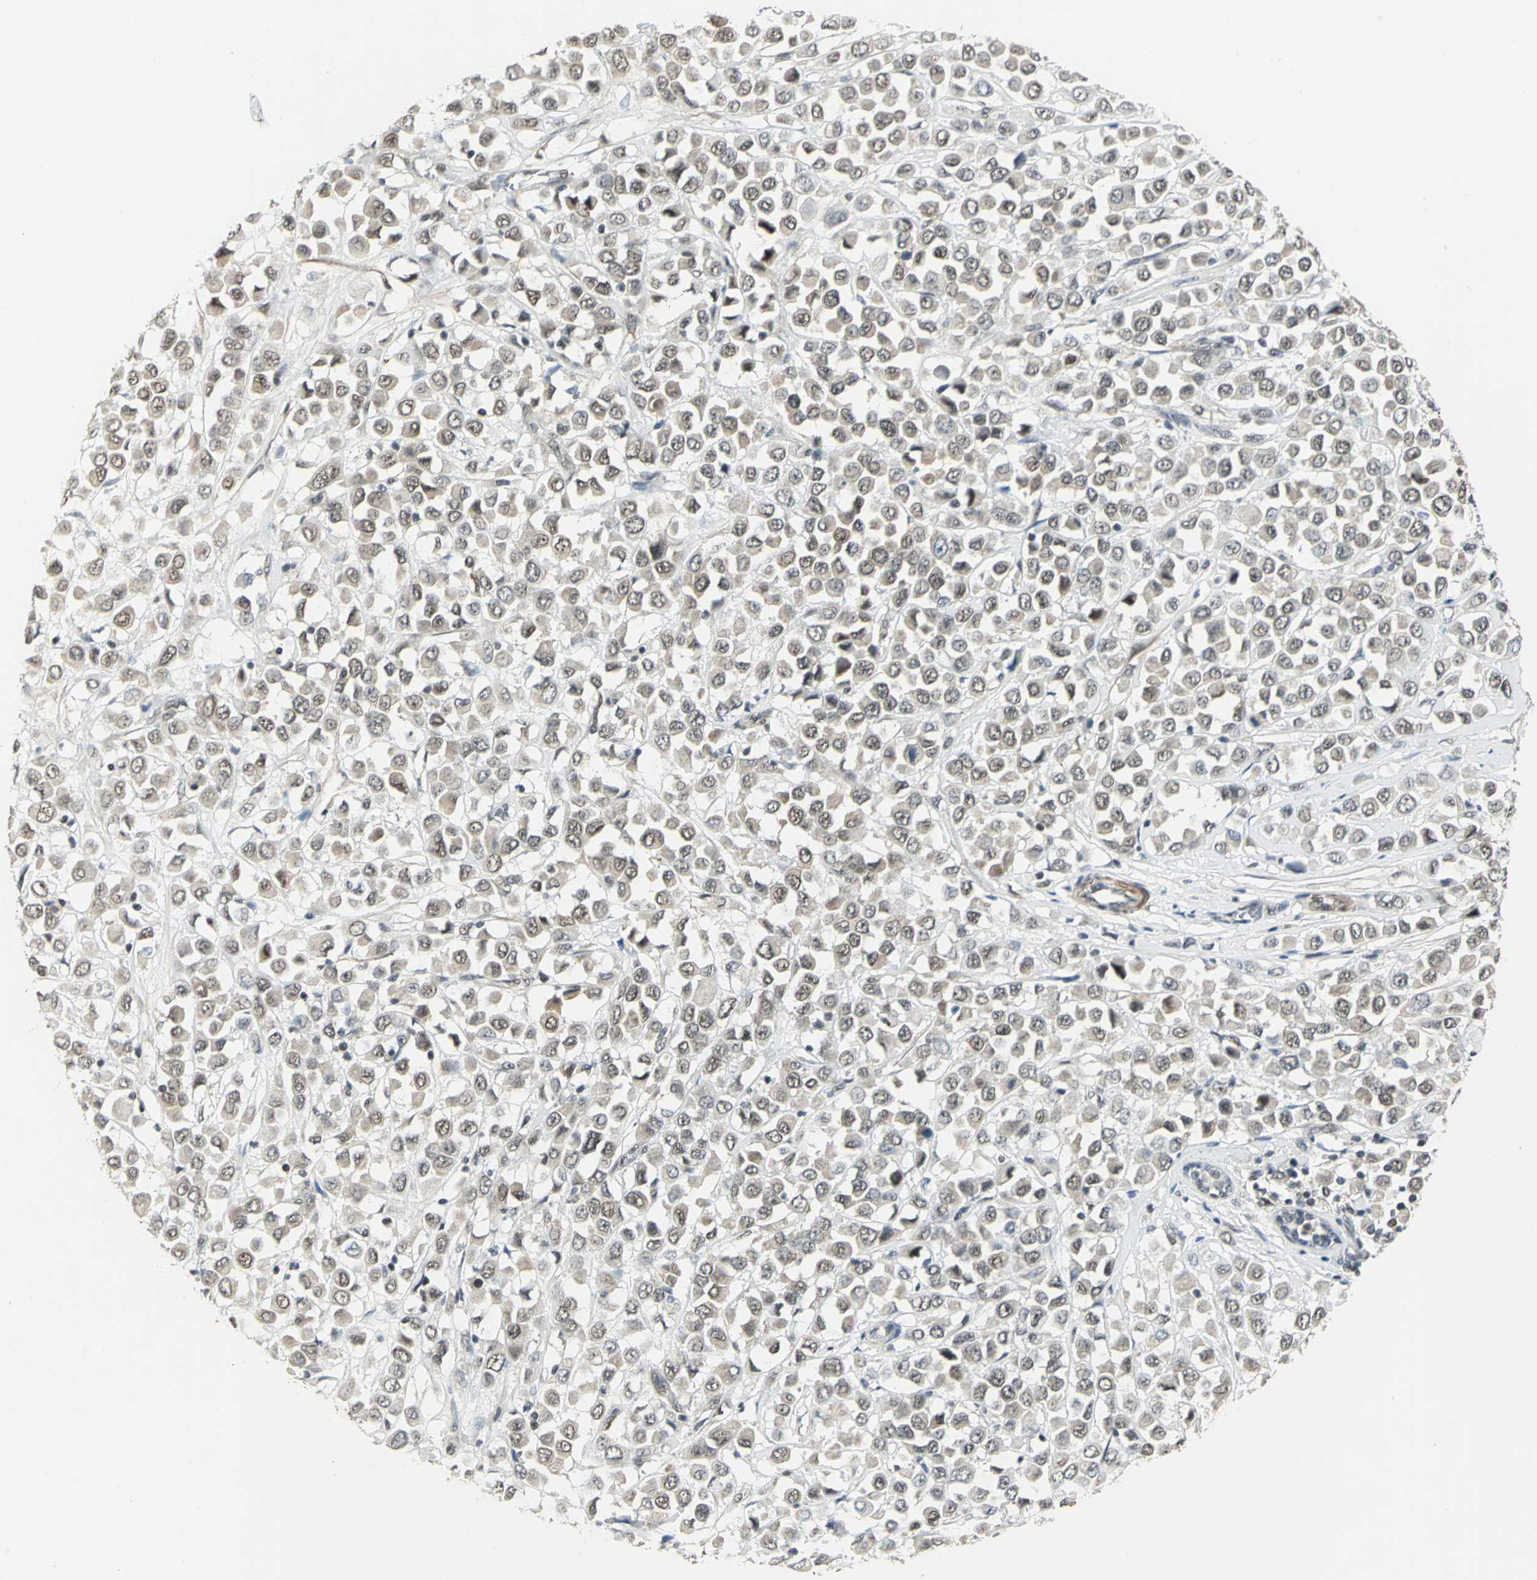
{"staining": {"intensity": "weak", "quantity": ">75%", "location": "cytoplasmic/membranous,nuclear"}, "tissue": "breast cancer", "cell_type": "Tumor cells", "image_type": "cancer", "snomed": [{"axis": "morphology", "description": "Duct carcinoma"}, {"axis": "topography", "description": "Breast"}], "caption": "Invasive ductal carcinoma (breast) stained with DAB (3,3'-diaminobenzidine) immunohistochemistry (IHC) reveals low levels of weak cytoplasmic/membranous and nuclear staining in approximately >75% of tumor cells.", "gene": "MTA1", "patient": {"sex": "female", "age": 61}}